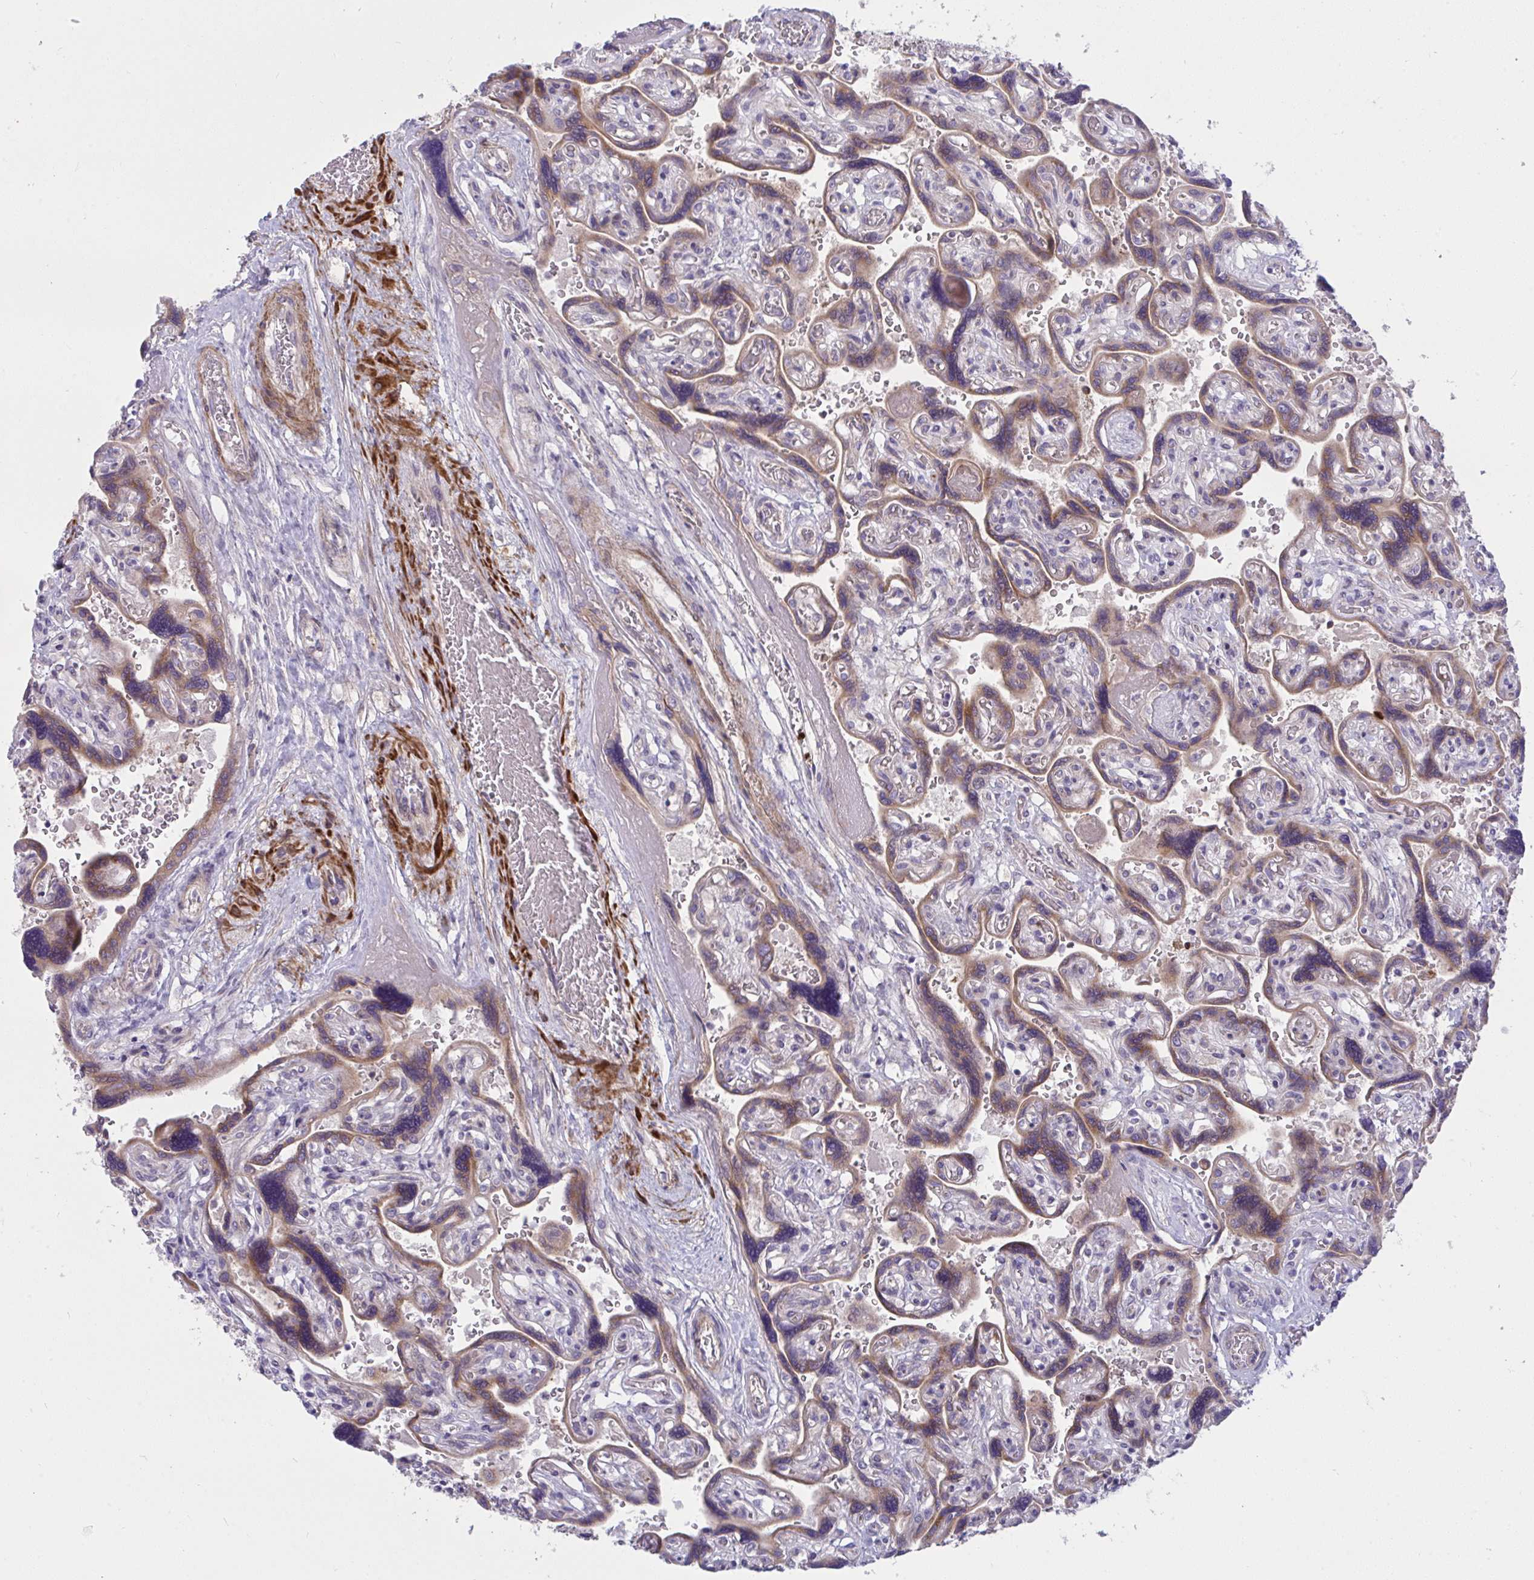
{"staining": {"intensity": "negative", "quantity": "none", "location": "none"}, "tissue": "placenta", "cell_type": "Decidual cells", "image_type": "normal", "snomed": [{"axis": "morphology", "description": "Normal tissue, NOS"}, {"axis": "topography", "description": "Placenta"}], "caption": "Image shows no protein staining in decidual cells of benign placenta. Nuclei are stained in blue.", "gene": "PIGZ", "patient": {"sex": "female", "age": 32}}